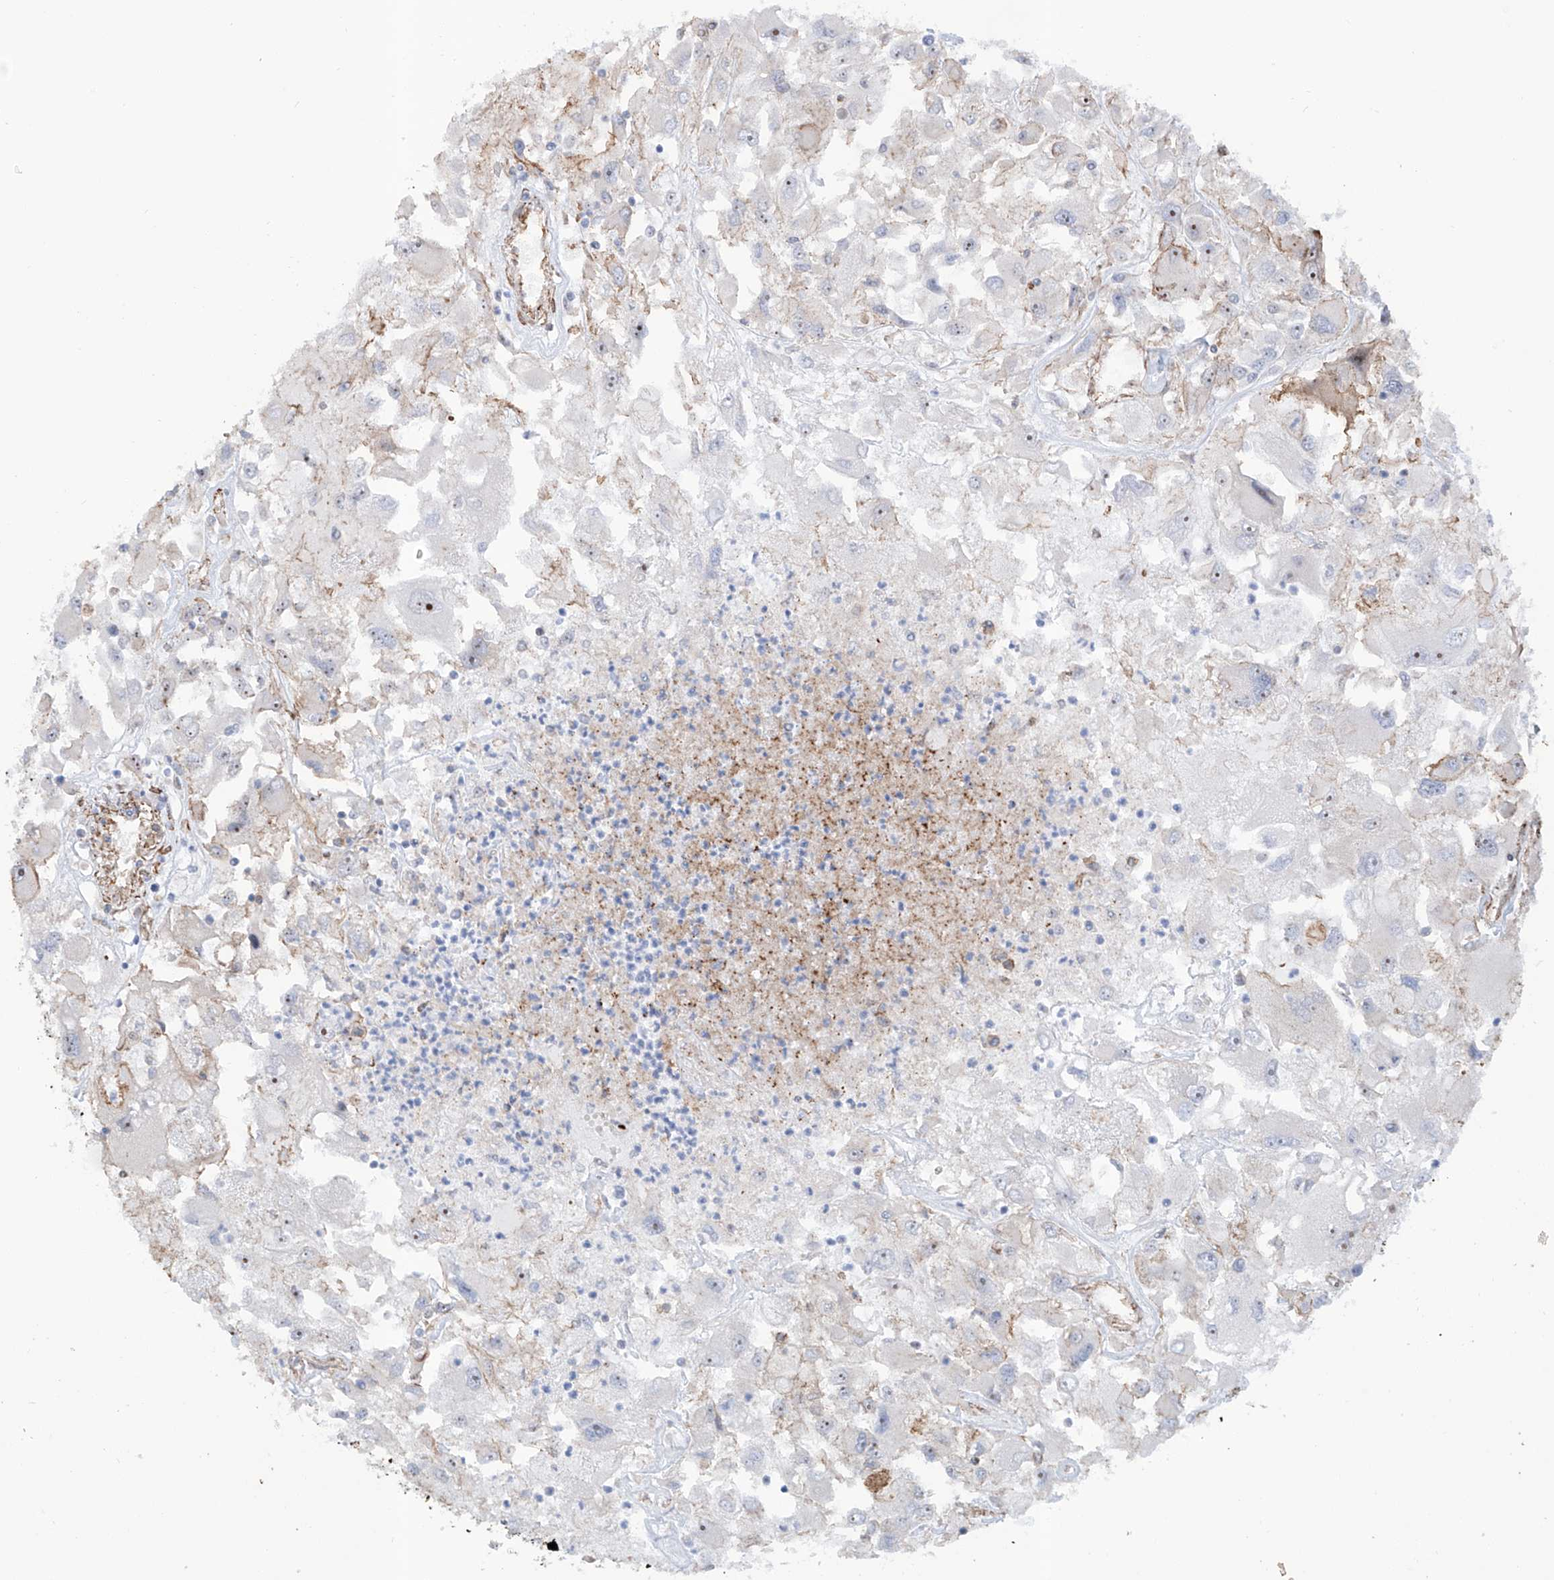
{"staining": {"intensity": "negative", "quantity": "none", "location": "none"}, "tissue": "renal cancer", "cell_type": "Tumor cells", "image_type": "cancer", "snomed": [{"axis": "morphology", "description": "Adenocarcinoma, NOS"}, {"axis": "topography", "description": "Kidney"}], "caption": "Renal adenocarcinoma stained for a protein using immunohistochemistry exhibits no expression tumor cells.", "gene": "ZNF490", "patient": {"sex": "female", "age": 52}}